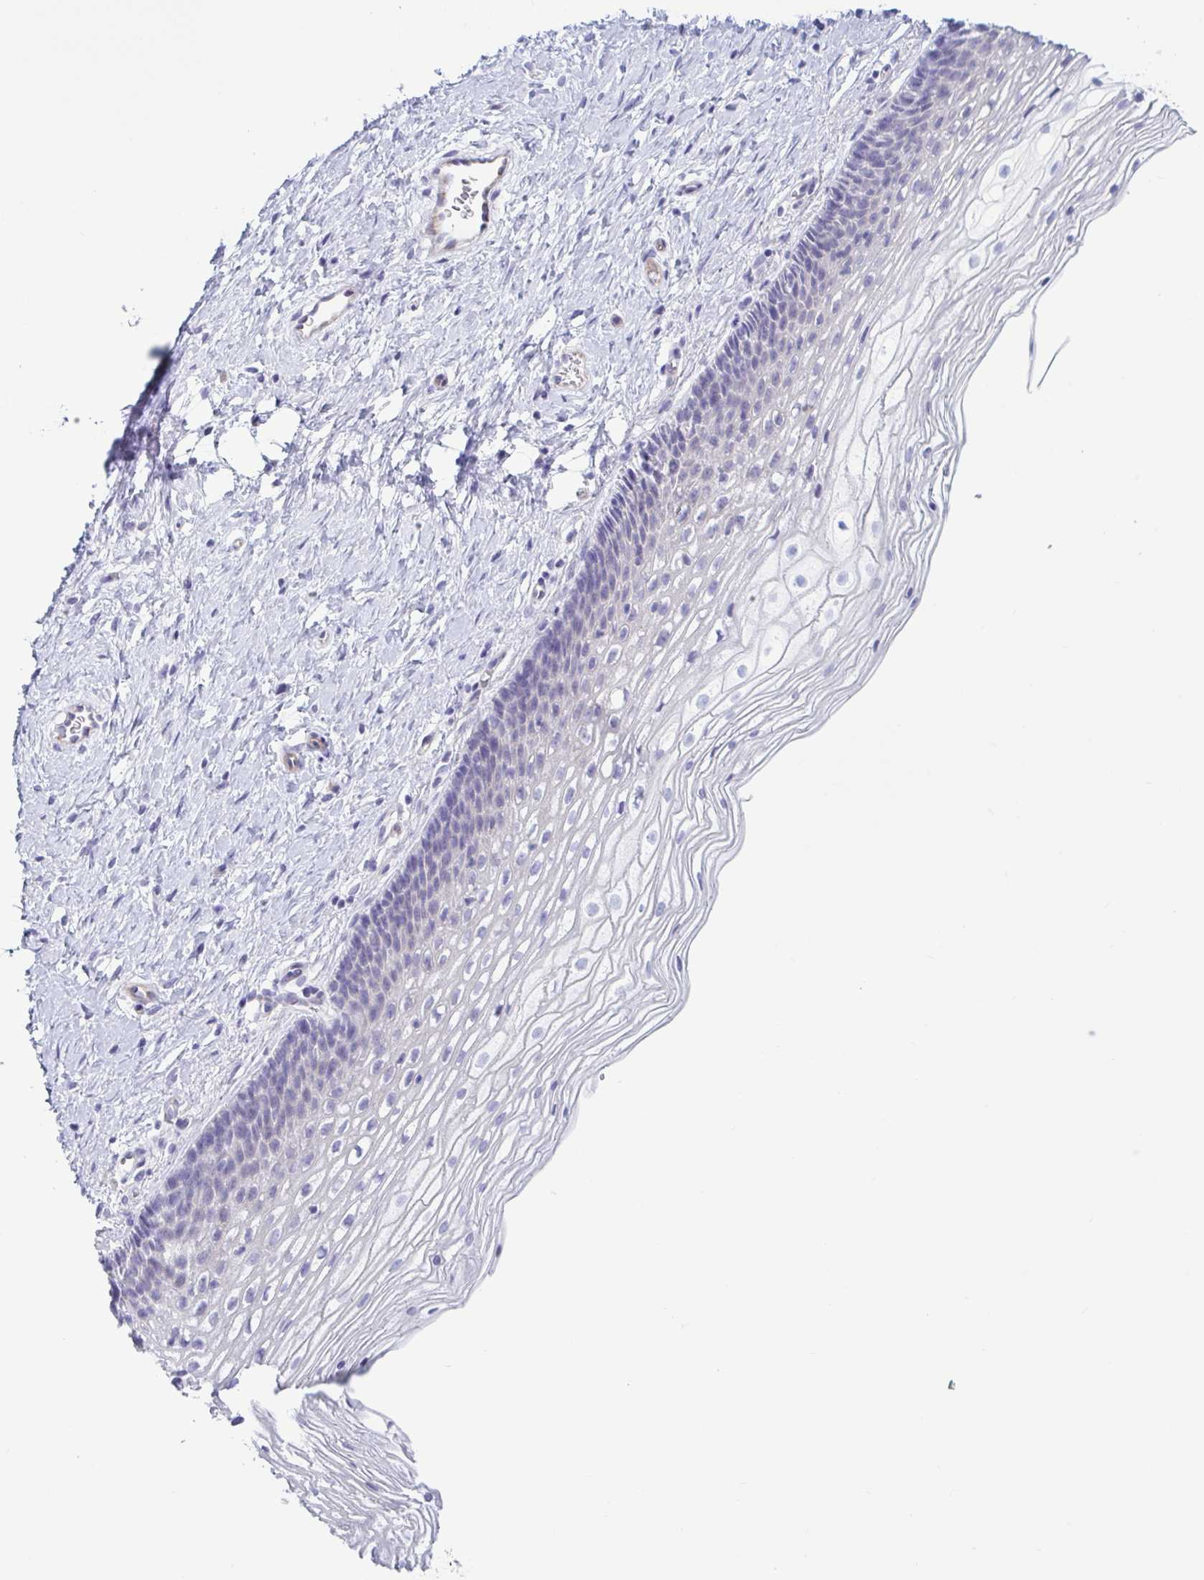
{"staining": {"intensity": "negative", "quantity": "none", "location": "none"}, "tissue": "cervix", "cell_type": "Glandular cells", "image_type": "normal", "snomed": [{"axis": "morphology", "description": "Normal tissue, NOS"}, {"axis": "topography", "description": "Cervix"}], "caption": "The photomicrograph displays no significant positivity in glandular cells of cervix.", "gene": "TNNI2", "patient": {"sex": "female", "age": 34}}